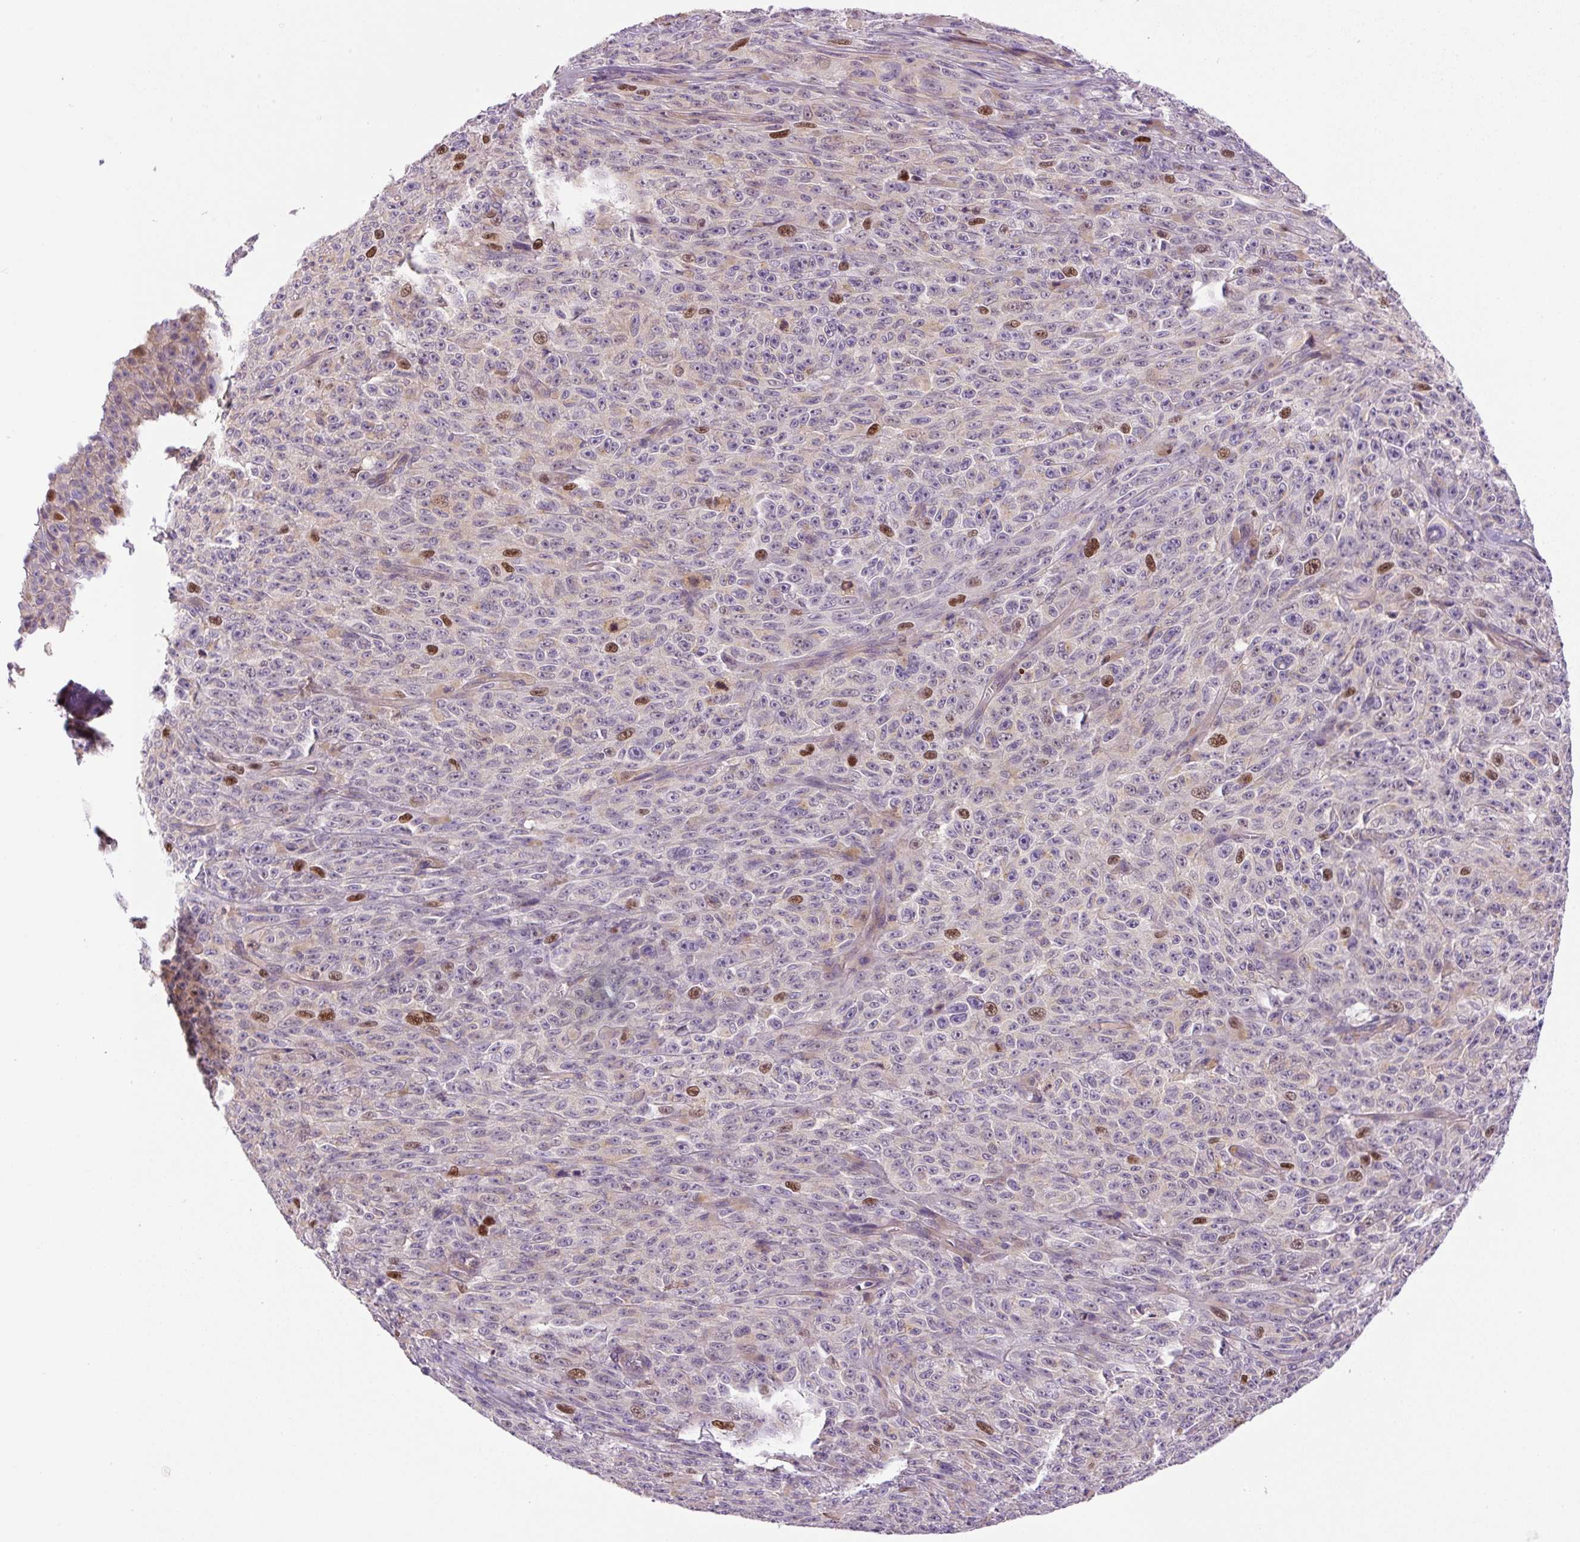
{"staining": {"intensity": "moderate", "quantity": "<25%", "location": "nuclear"}, "tissue": "melanoma", "cell_type": "Tumor cells", "image_type": "cancer", "snomed": [{"axis": "morphology", "description": "Malignant melanoma, NOS"}, {"axis": "topography", "description": "Skin"}], "caption": "A high-resolution micrograph shows immunohistochemistry (IHC) staining of melanoma, which displays moderate nuclear staining in approximately <25% of tumor cells.", "gene": "KIFC1", "patient": {"sex": "female", "age": 82}}